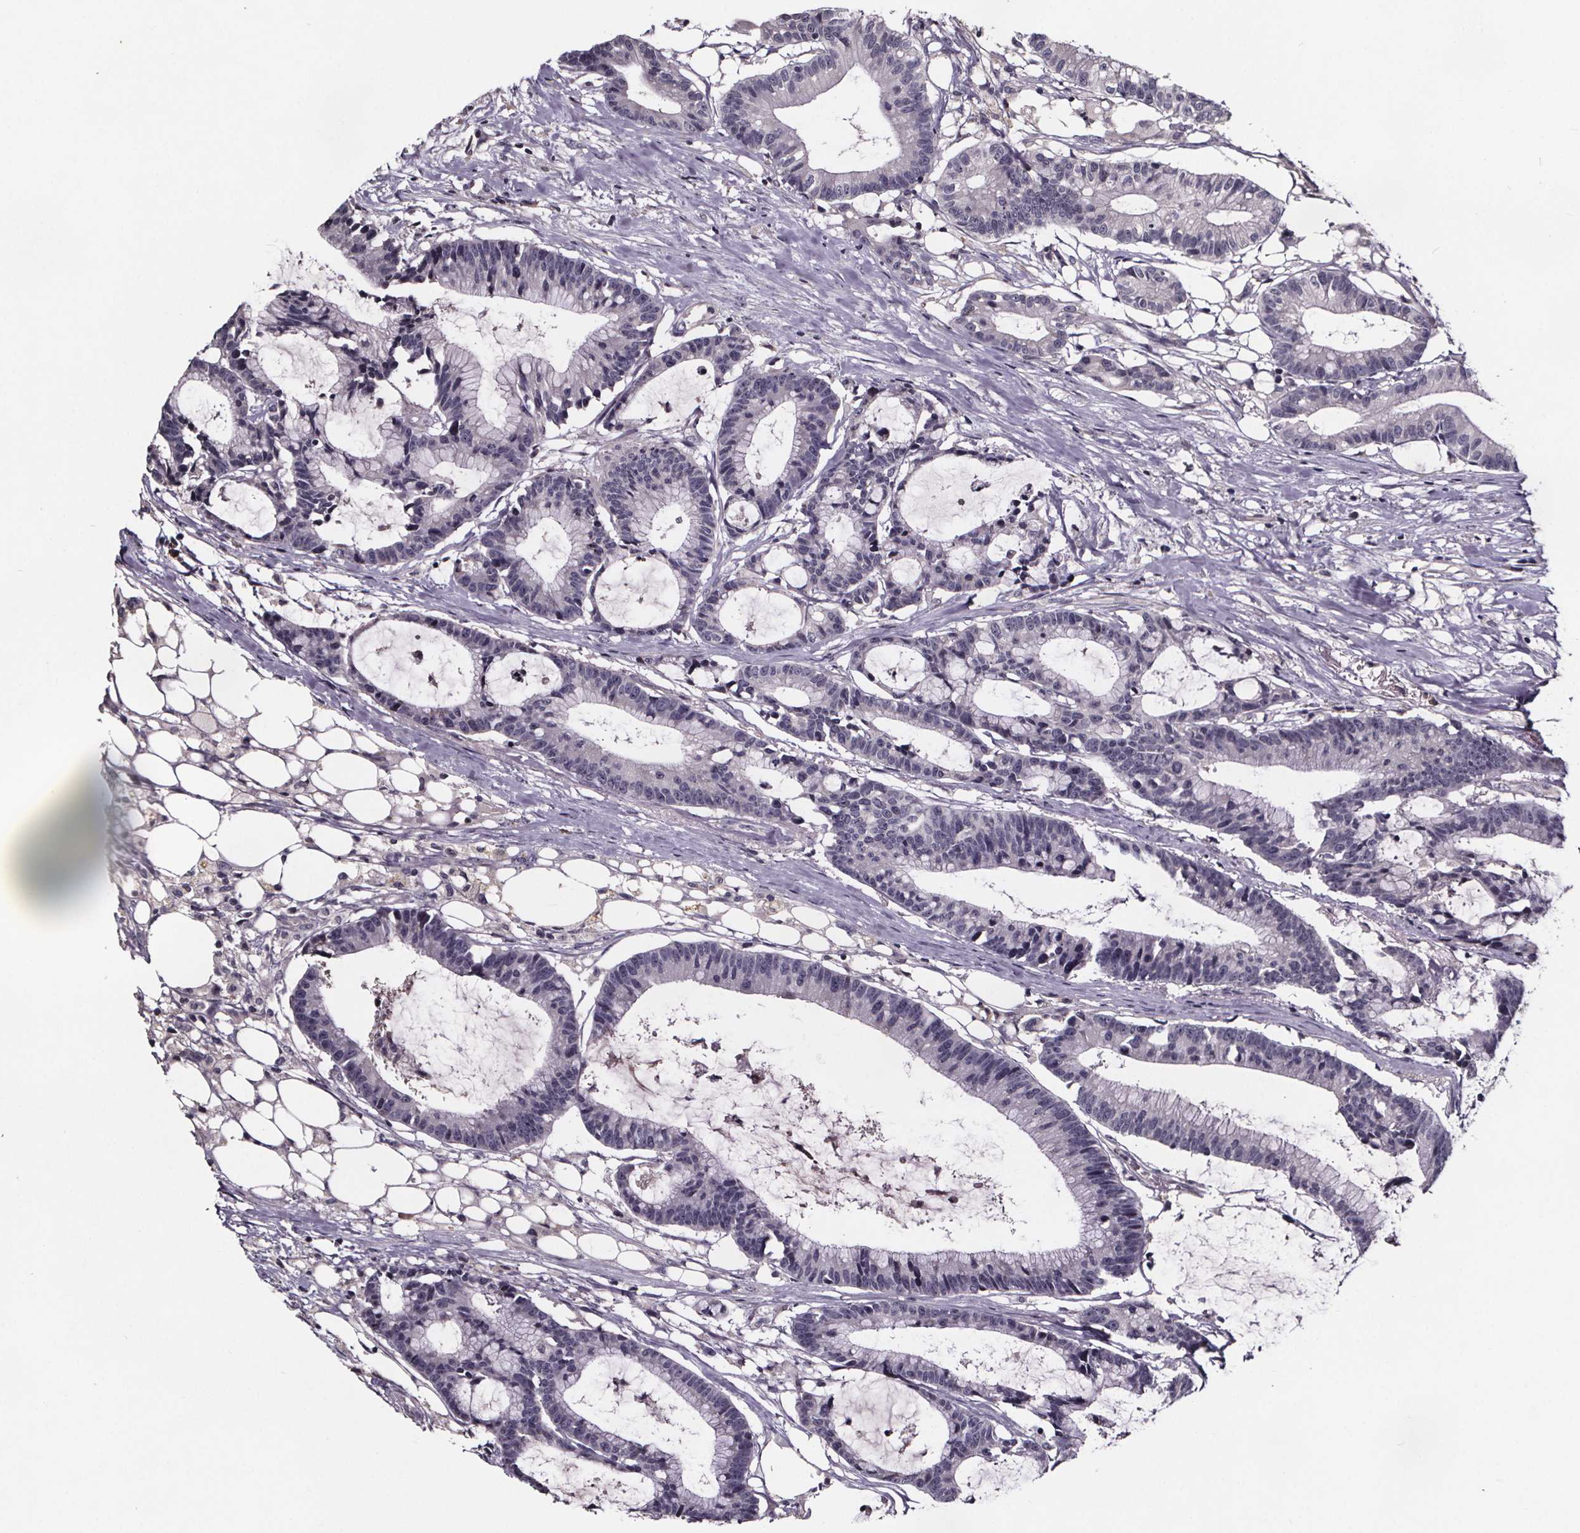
{"staining": {"intensity": "negative", "quantity": "none", "location": "none"}, "tissue": "colorectal cancer", "cell_type": "Tumor cells", "image_type": "cancer", "snomed": [{"axis": "morphology", "description": "Adenocarcinoma, NOS"}, {"axis": "topography", "description": "Colon"}], "caption": "IHC of colorectal cancer (adenocarcinoma) exhibits no expression in tumor cells.", "gene": "NPHP4", "patient": {"sex": "female", "age": 78}}